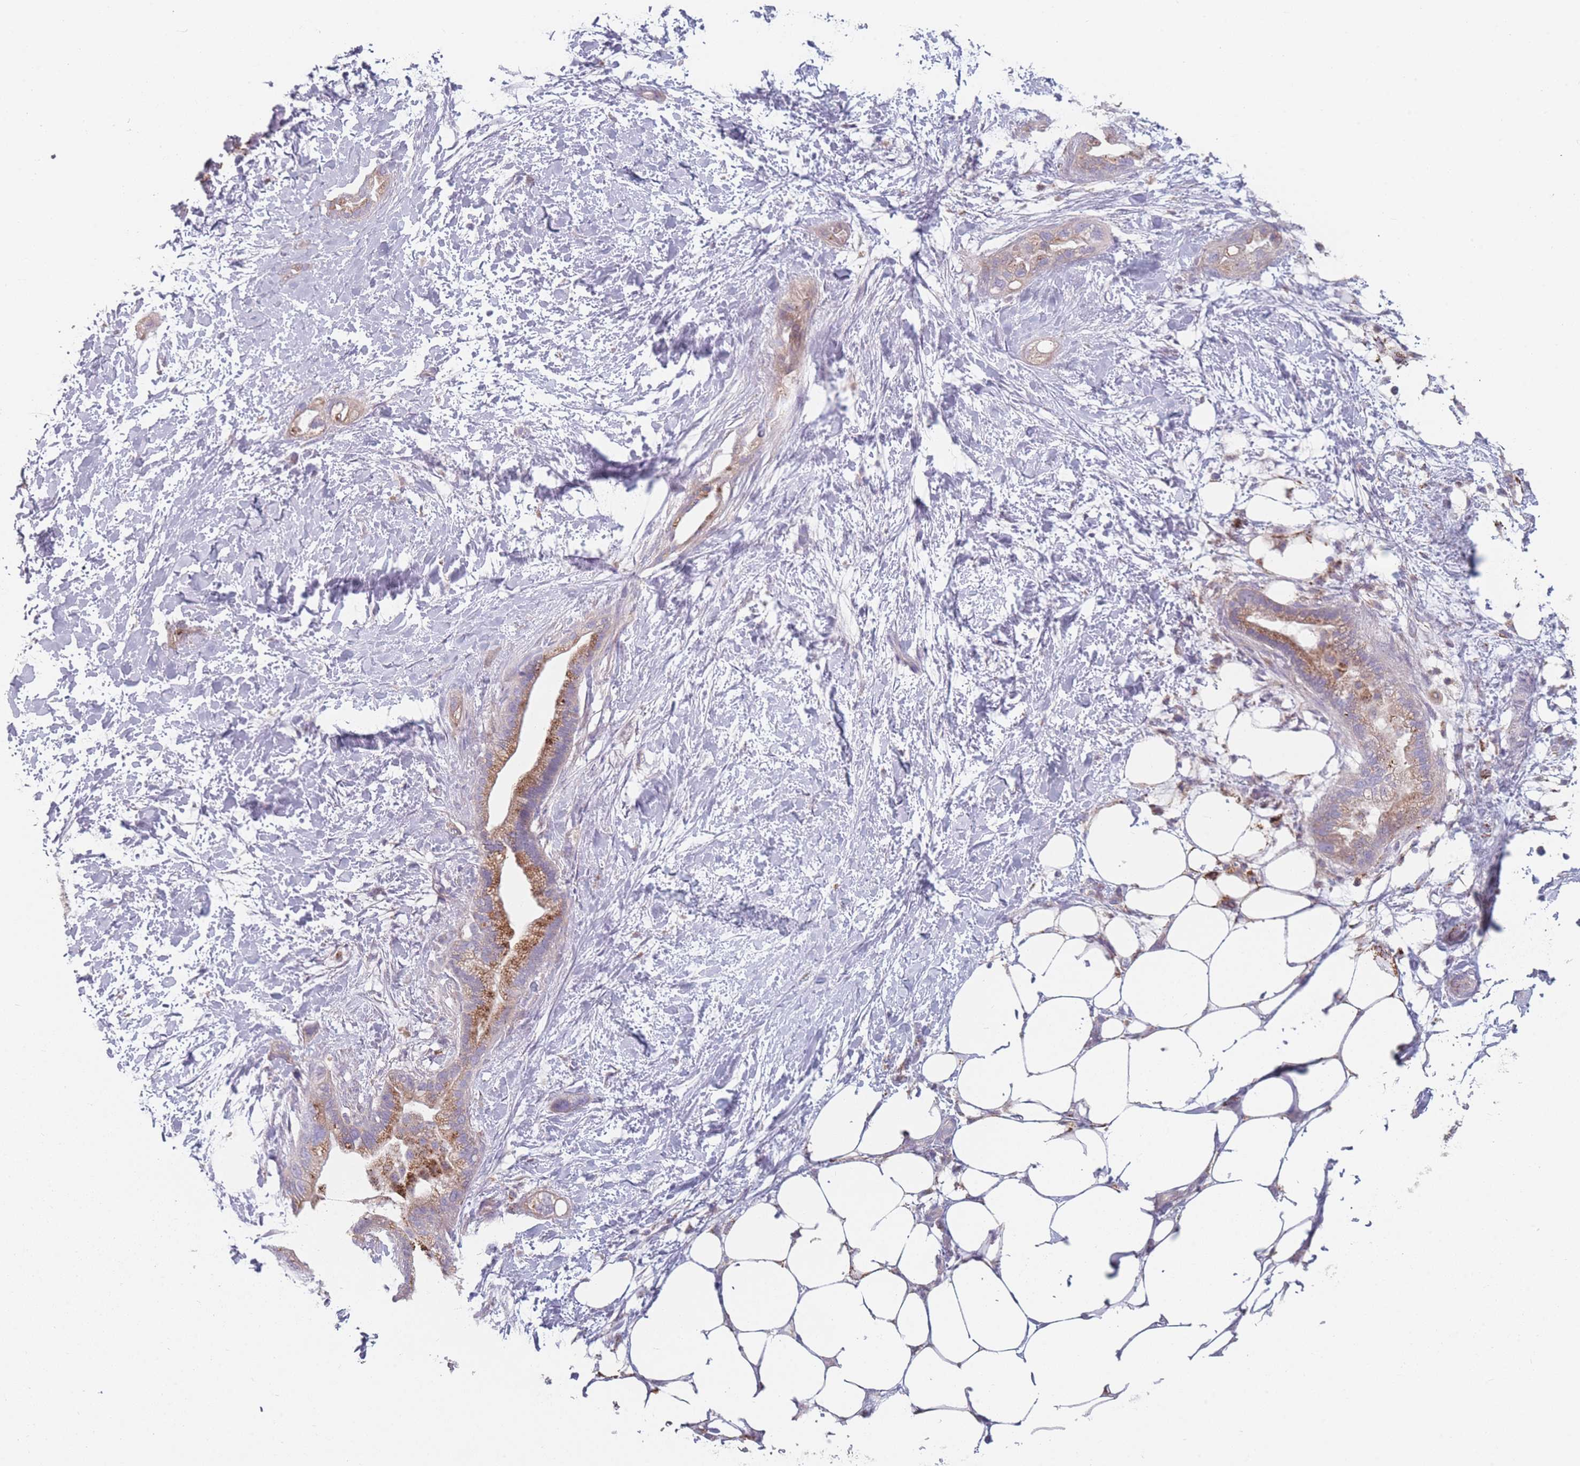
{"staining": {"intensity": "moderate", "quantity": "25%-75%", "location": "cytoplasmic/membranous"}, "tissue": "pancreatic cancer", "cell_type": "Tumor cells", "image_type": "cancer", "snomed": [{"axis": "morphology", "description": "Adenocarcinoma, NOS"}, {"axis": "topography", "description": "Pancreas"}], "caption": "Protein staining of pancreatic cancer tissue displays moderate cytoplasmic/membranous expression in about 25%-75% of tumor cells.", "gene": "PEX11B", "patient": {"sex": "male", "age": 44}}